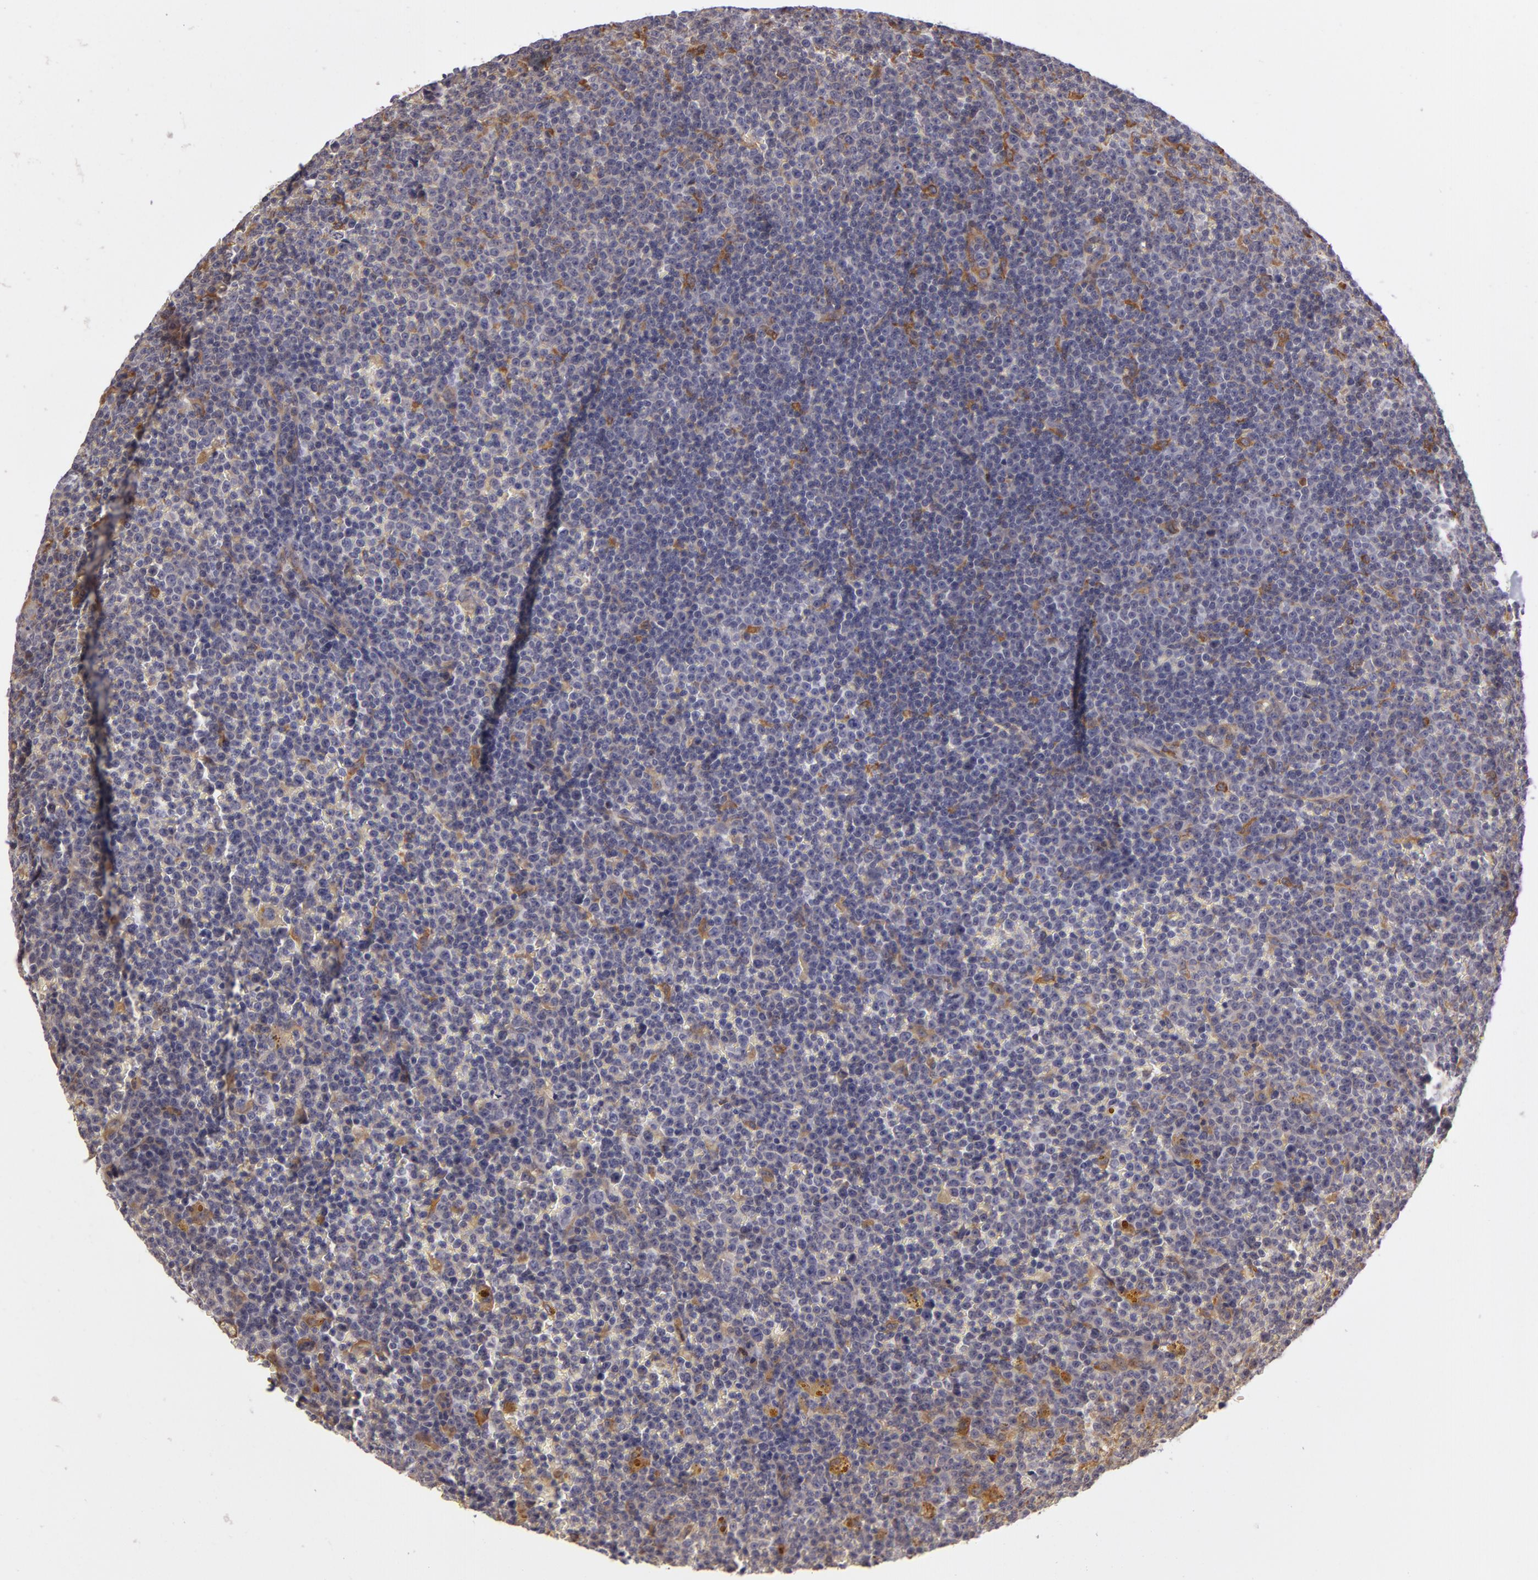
{"staining": {"intensity": "weak", "quantity": "<25%", "location": "cytoplasmic/membranous"}, "tissue": "lymphoma", "cell_type": "Tumor cells", "image_type": "cancer", "snomed": [{"axis": "morphology", "description": "Malignant lymphoma, non-Hodgkin's type, Low grade"}, {"axis": "topography", "description": "Lymph node"}], "caption": "Tumor cells are negative for protein expression in human lymphoma.", "gene": "ZNF229", "patient": {"sex": "male", "age": 50}}